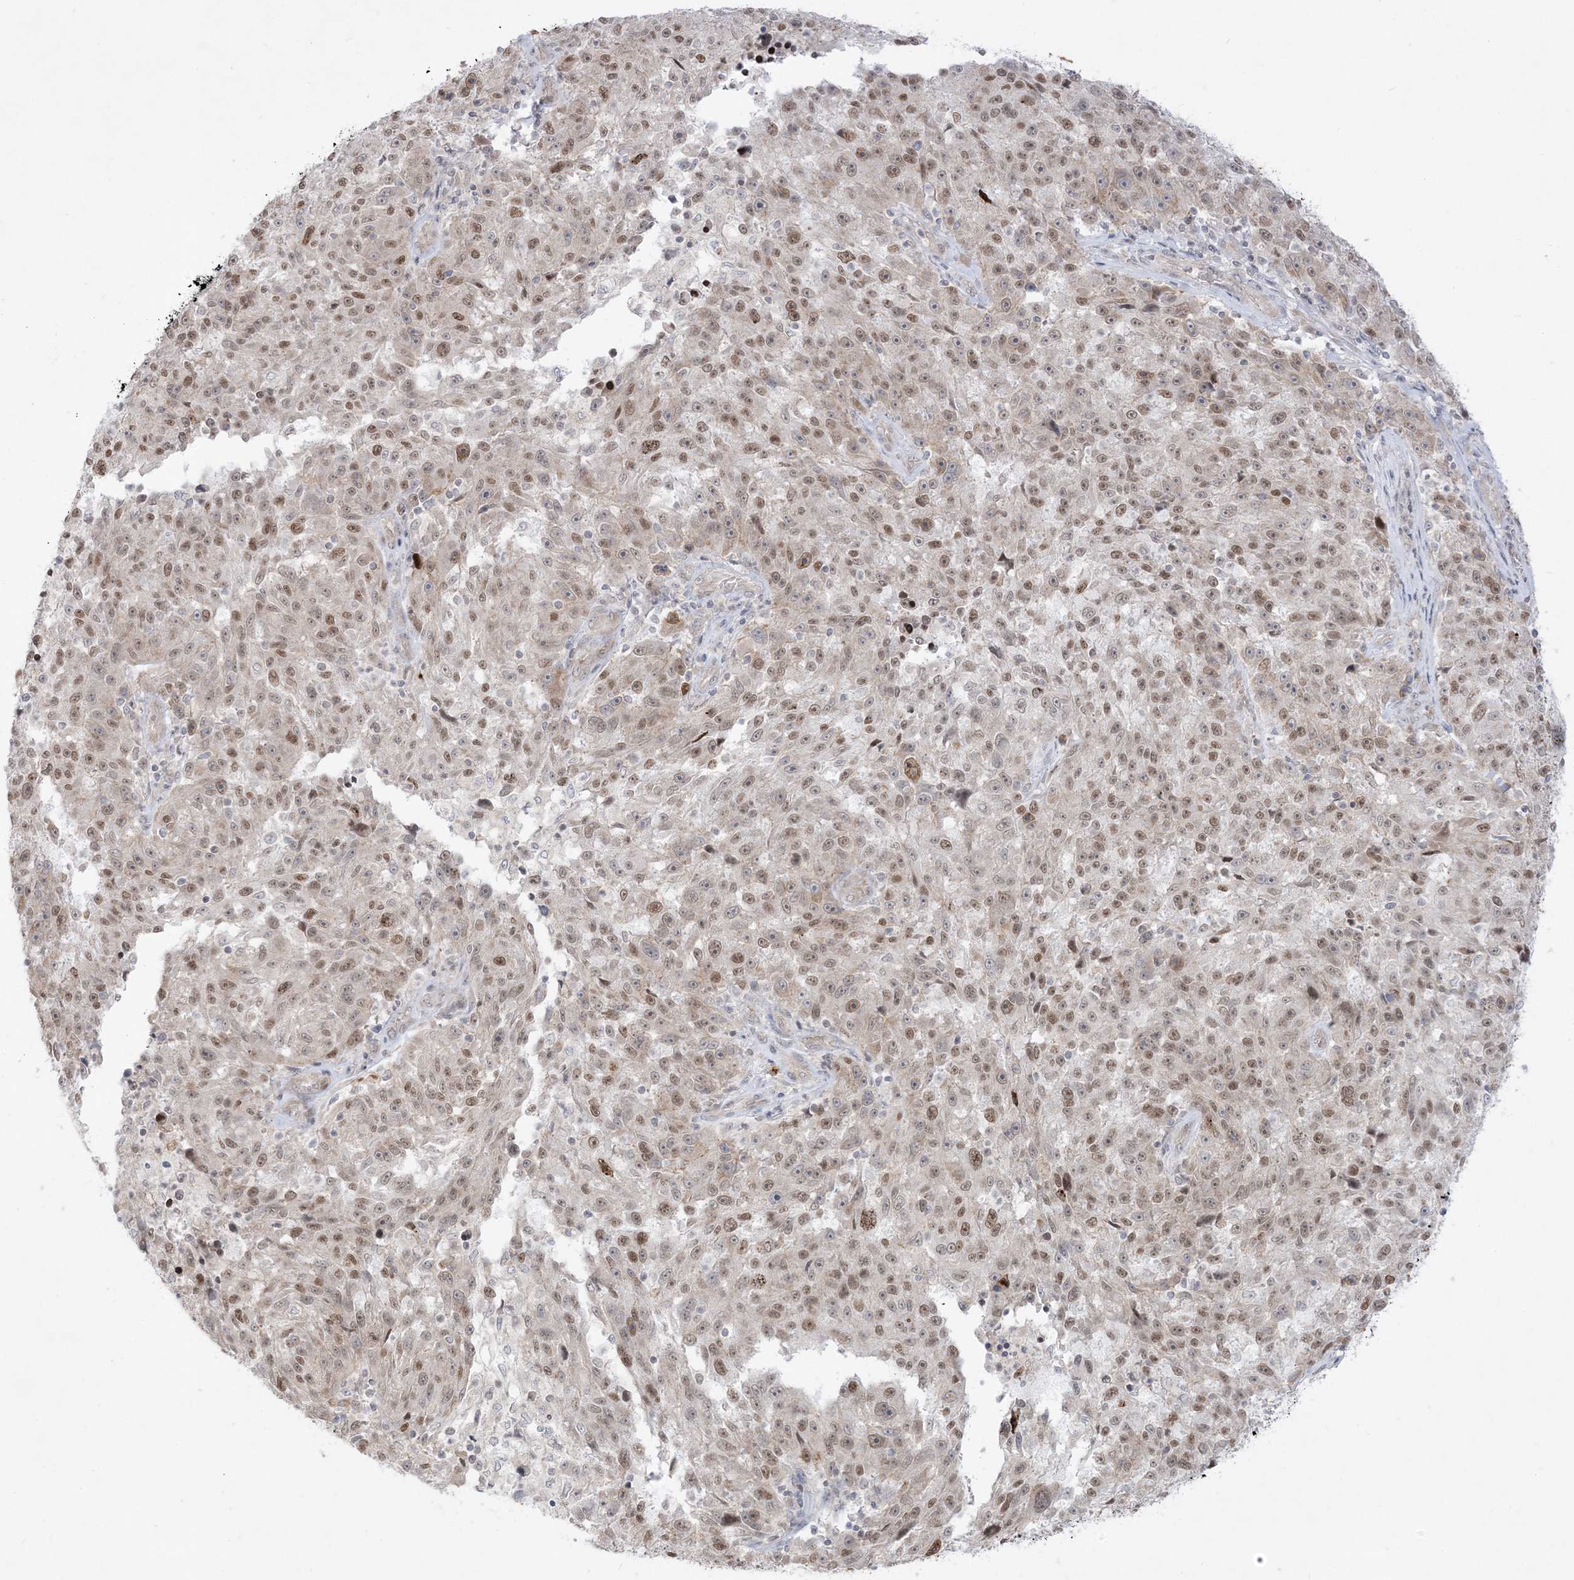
{"staining": {"intensity": "moderate", "quantity": ">75%", "location": "nuclear"}, "tissue": "melanoma", "cell_type": "Tumor cells", "image_type": "cancer", "snomed": [{"axis": "morphology", "description": "Malignant melanoma, NOS"}, {"axis": "topography", "description": "Skin"}], "caption": "Immunohistochemistry (IHC) image of neoplastic tissue: human melanoma stained using immunohistochemistry displays medium levels of moderate protein expression localized specifically in the nuclear of tumor cells, appearing as a nuclear brown color.", "gene": "PTK6", "patient": {"sex": "male", "age": 53}}